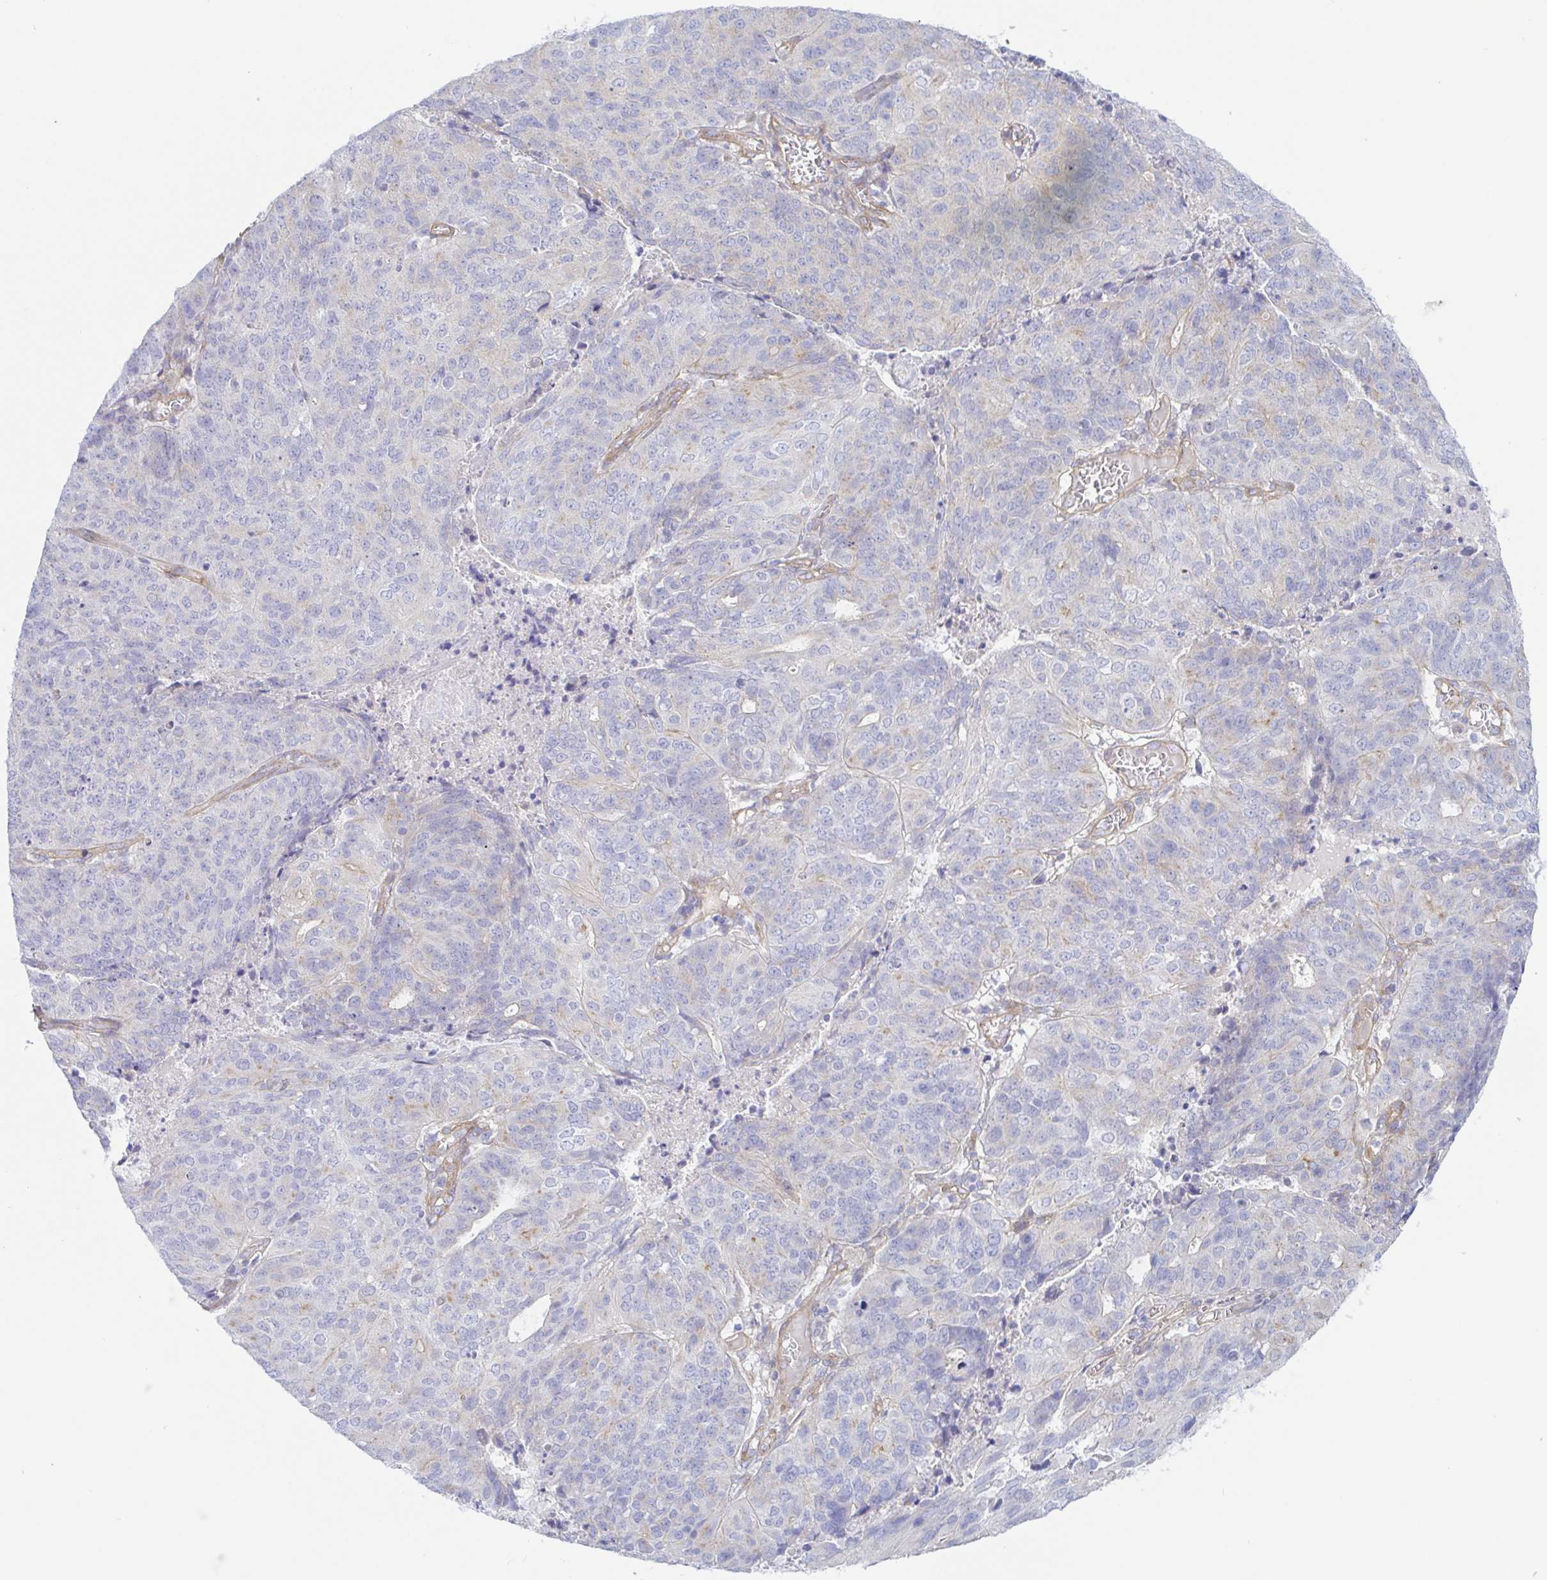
{"staining": {"intensity": "negative", "quantity": "none", "location": "none"}, "tissue": "endometrial cancer", "cell_type": "Tumor cells", "image_type": "cancer", "snomed": [{"axis": "morphology", "description": "Adenocarcinoma, NOS"}, {"axis": "topography", "description": "Endometrium"}], "caption": "A photomicrograph of human endometrial cancer is negative for staining in tumor cells.", "gene": "ARL4D", "patient": {"sex": "female", "age": 82}}